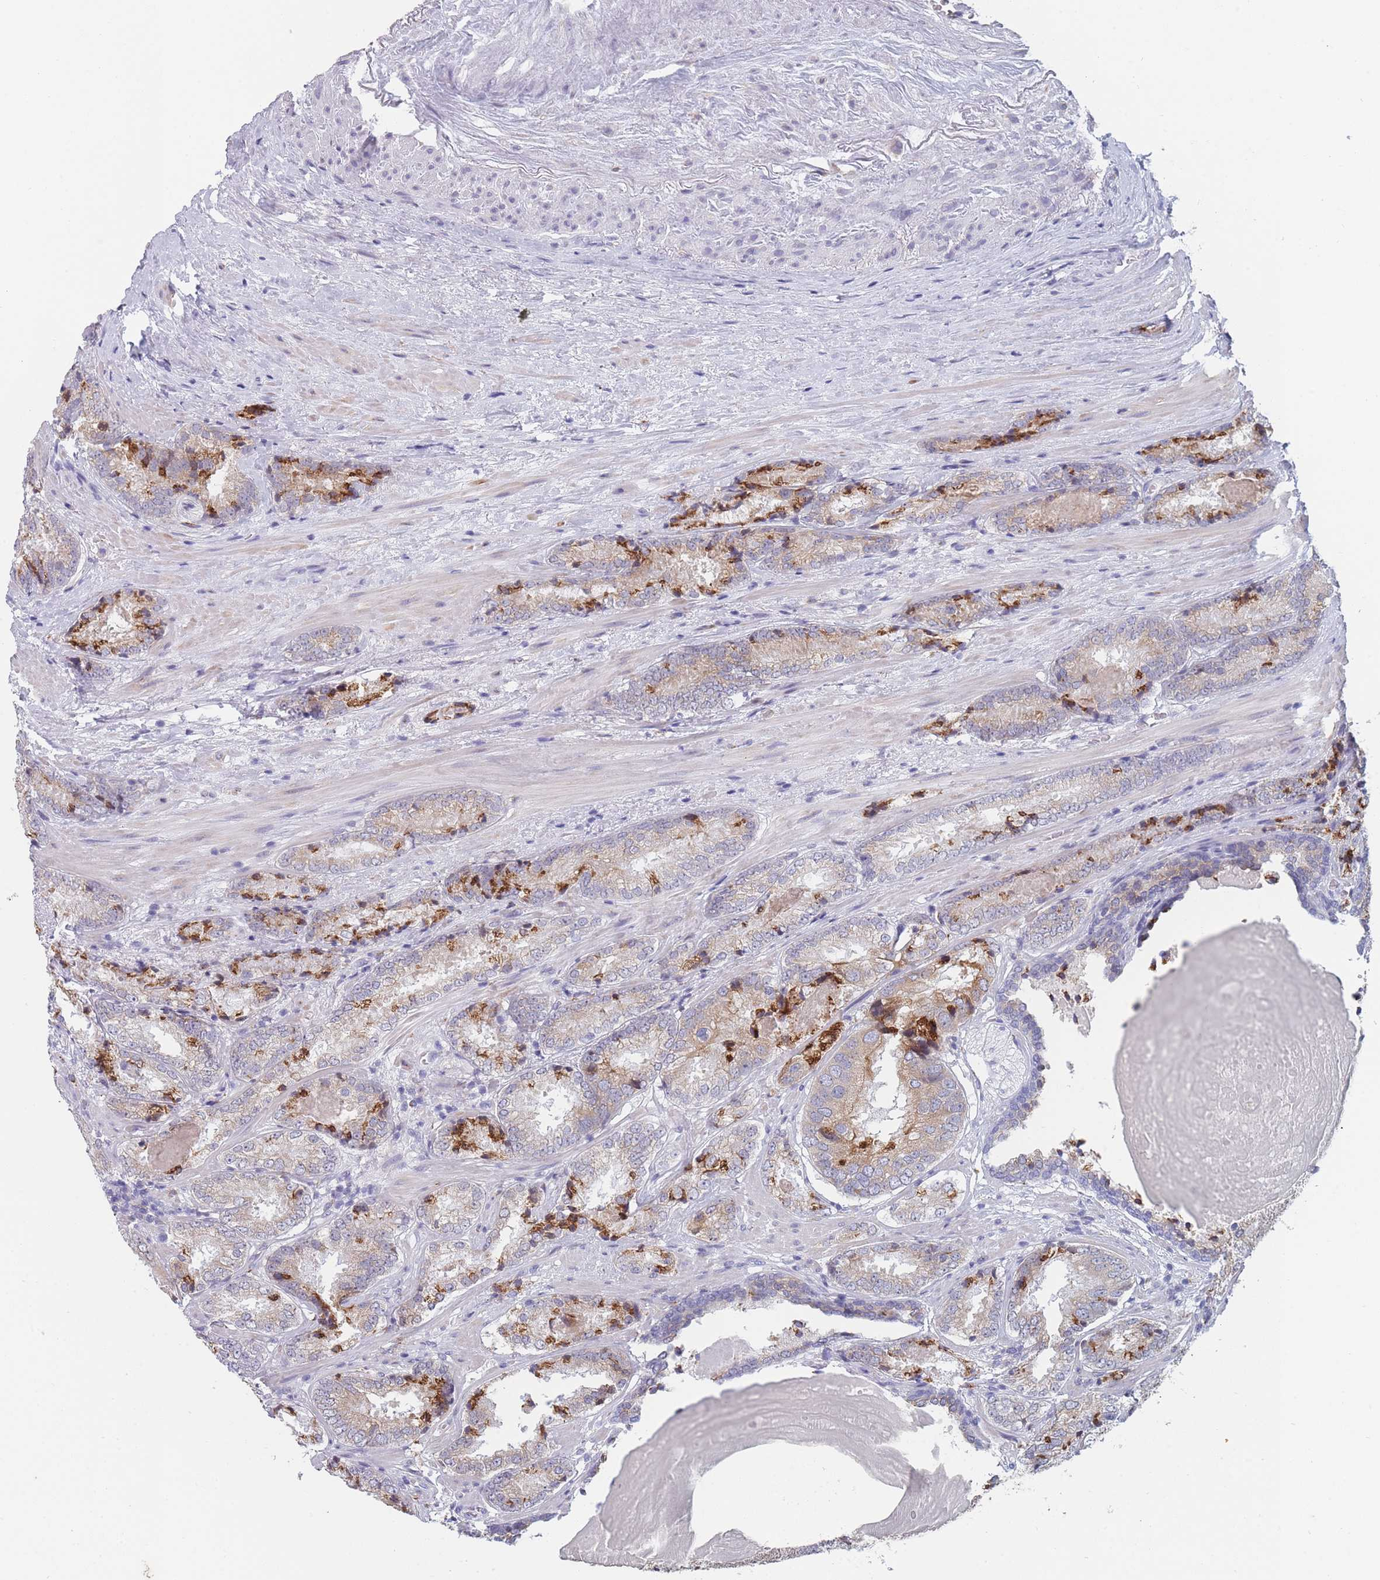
{"staining": {"intensity": "moderate", "quantity": "25%-75%", "location": "cytoplasmic/membranous"}, "tissue": "prostate cancer", "cell_type": "Tumor cells", "image_type": "cancer", "snomed": [{"axis": "morphology", "description": "Adenocarcinoma, High grade"}, {"axis": "topography", "description": "Prostate"}], "caption": "Immunohistochemistry (IHC) (DAB) staining of human prostate cancer displays moderate cytoplasmic/membranous protein expression in about 25%-75% of tumor cells.", "gene": "TMED10", "patient": {"sex": "male", "age": 63}}